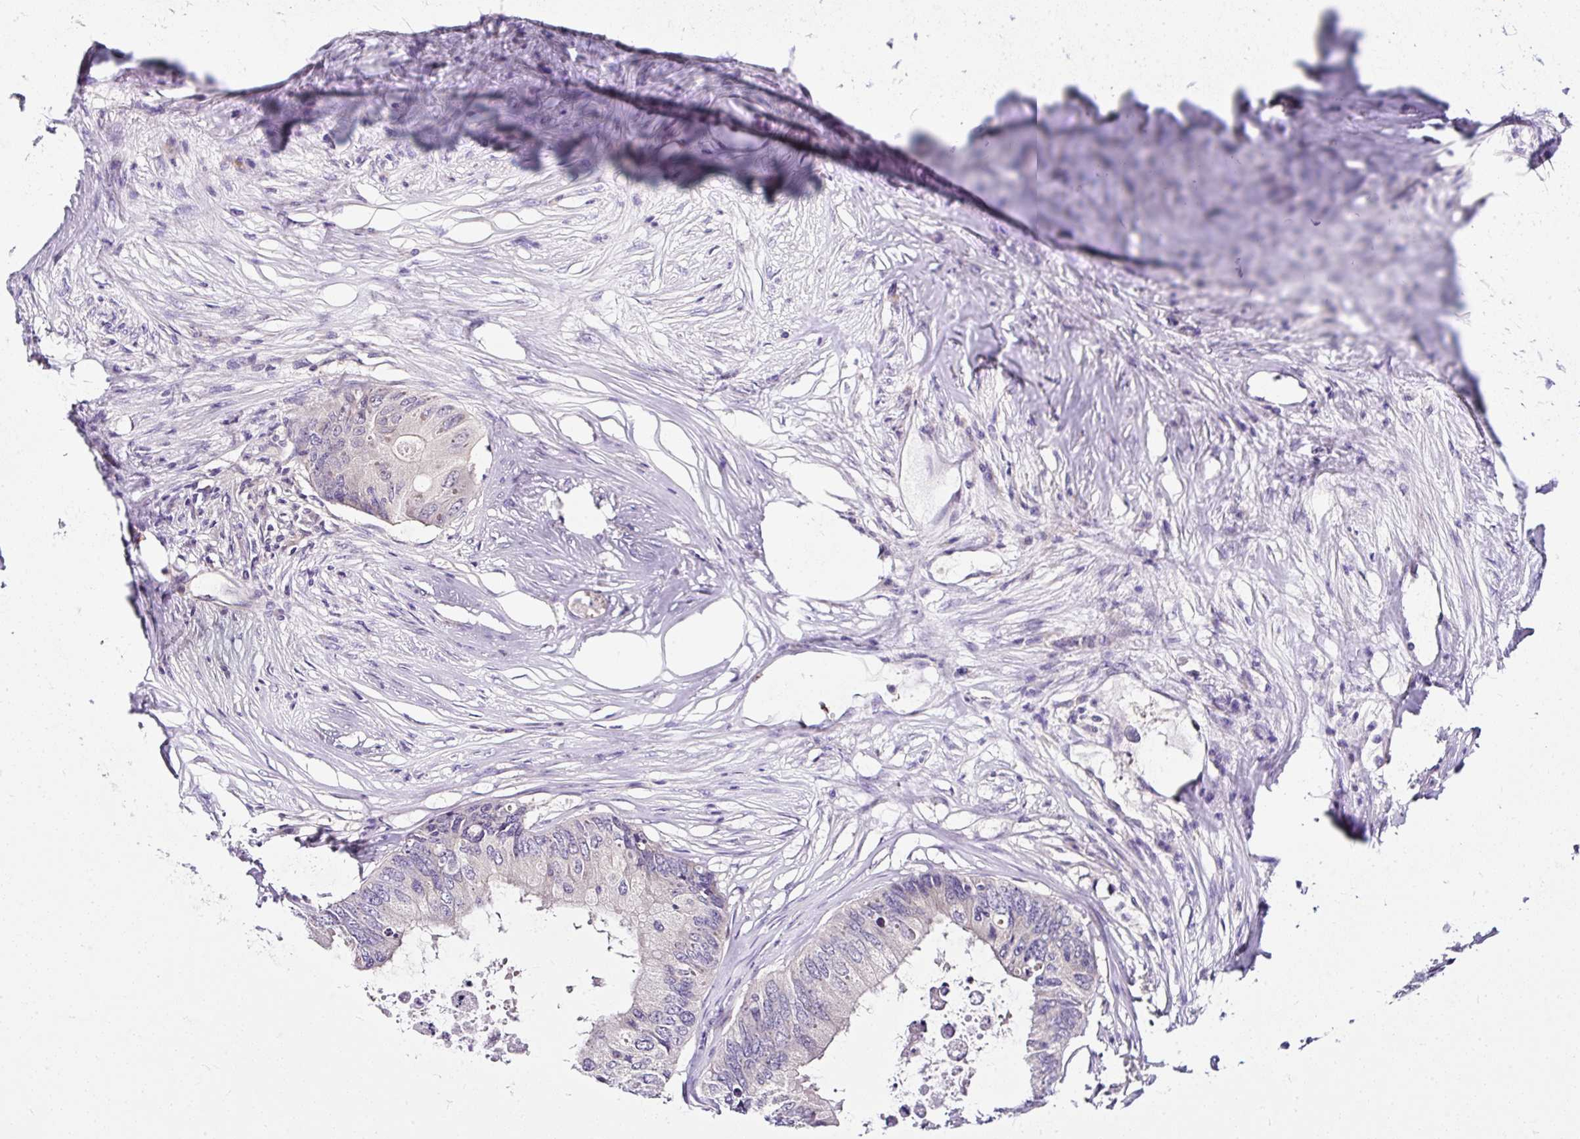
{"staining": {"intensity": "negative", "quantity": "none", "location": "none"}, "tissue": "colorectal cancer", "cell_type": "Tumor cells", "image_type": "cancer", "snomed": [{"axis": "morphology", "description": "Adenocarcinoma, NOS"}, {"axis": "topography", "description": "Colon"}], "caption": "This is an immunohistochemistry image of human adenocarcinoma (colorectal). There is no staining in tumor cells.", "gene": "DEPDC5", "patient": {"sex": "male", "age": 71}}